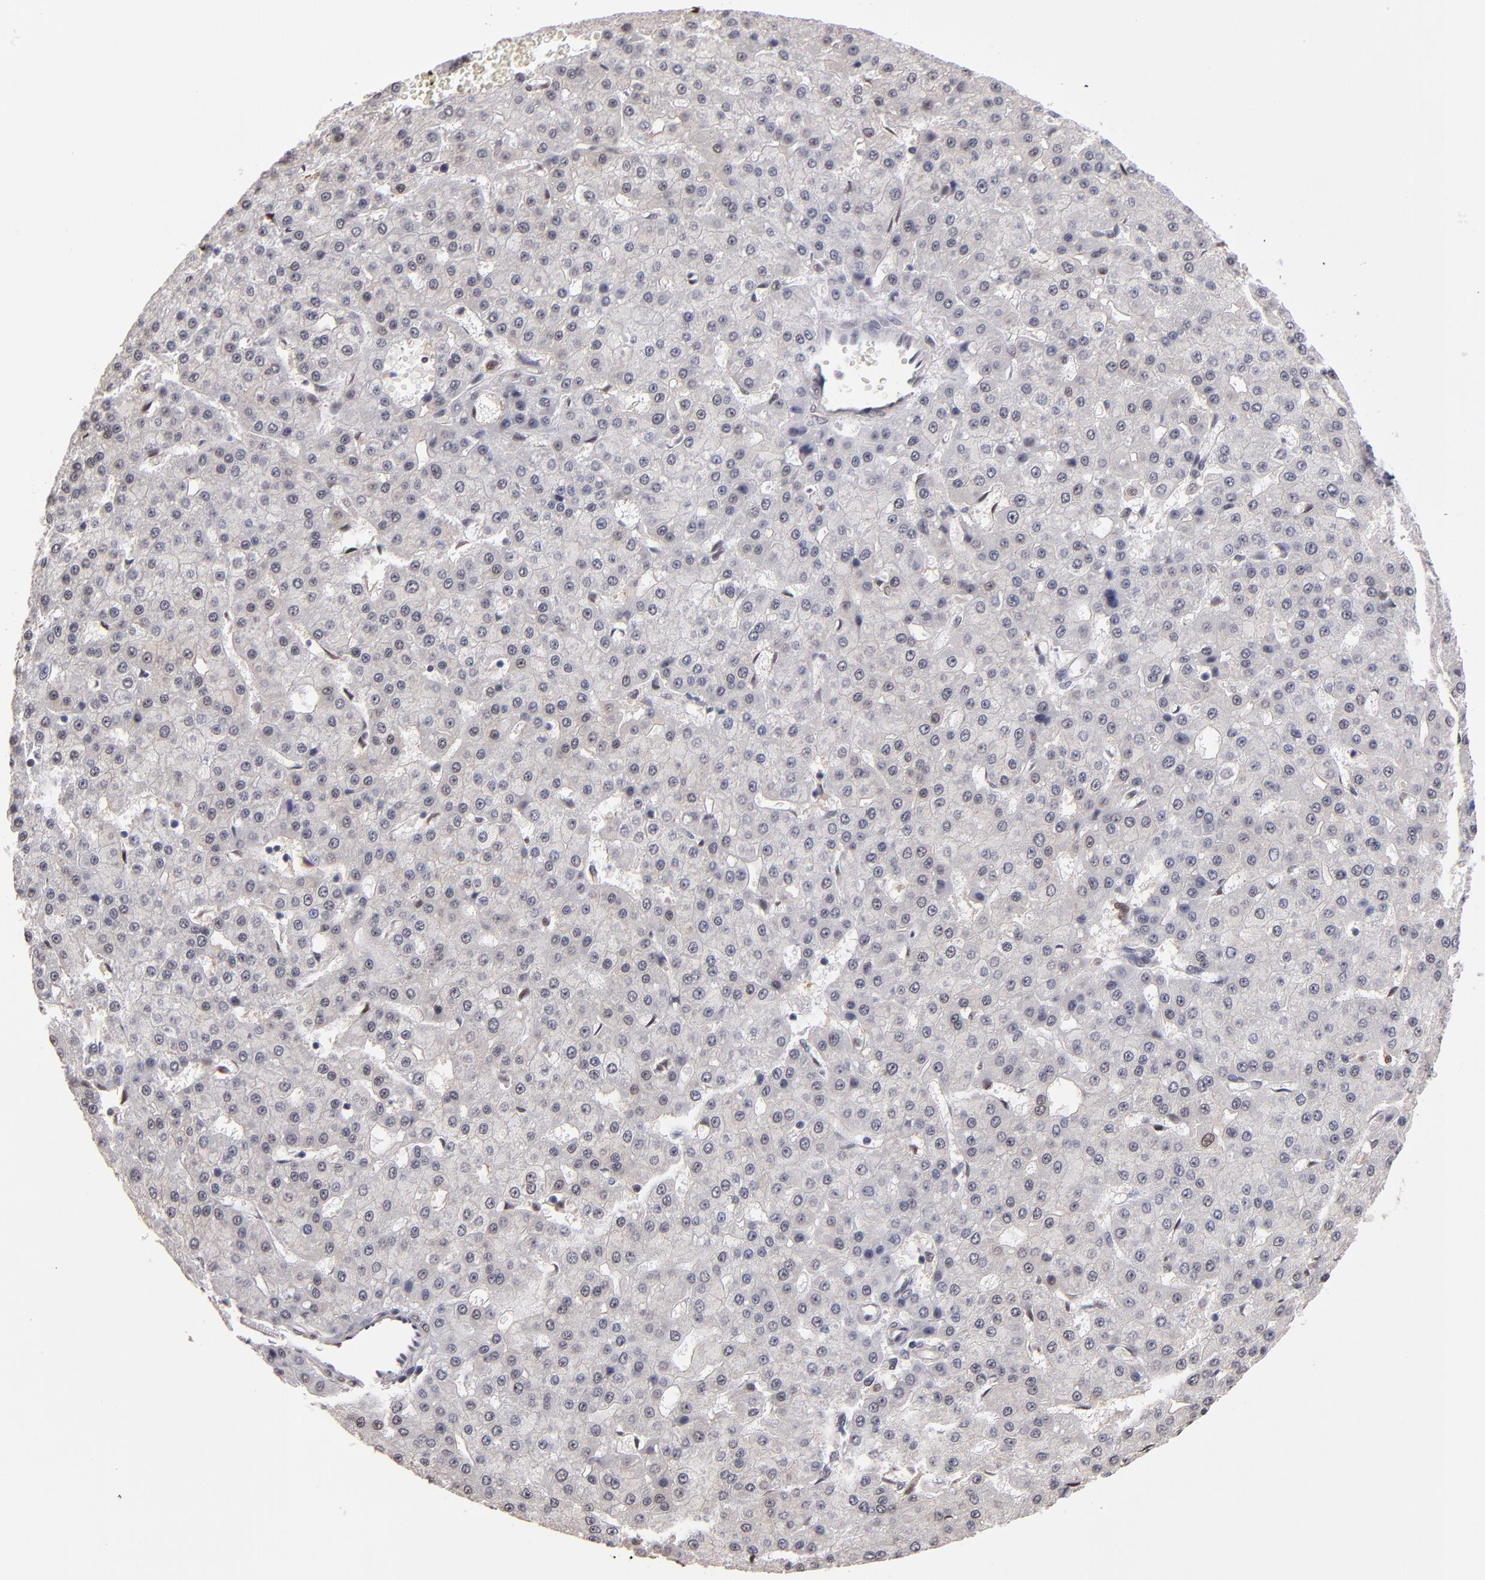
{"staining": {"intensity": "negative", "quantity": "none", "location": "none"}, "tissue": "liver cancer", "cell_type": "Tumor cells", "image_type": "cancer", "snomed": [{"axis": "morphology", "description": "Carcinoma, Hepatocellular, NOS"}, {"axis": "topography", "description": "Liver"}], "caption": "Liver cancer was stained to show a protein in brown. There is no significant positivity in tumor cells.", "gene": "PSMD10", "patient": {"sex": "male", "age": 47}}